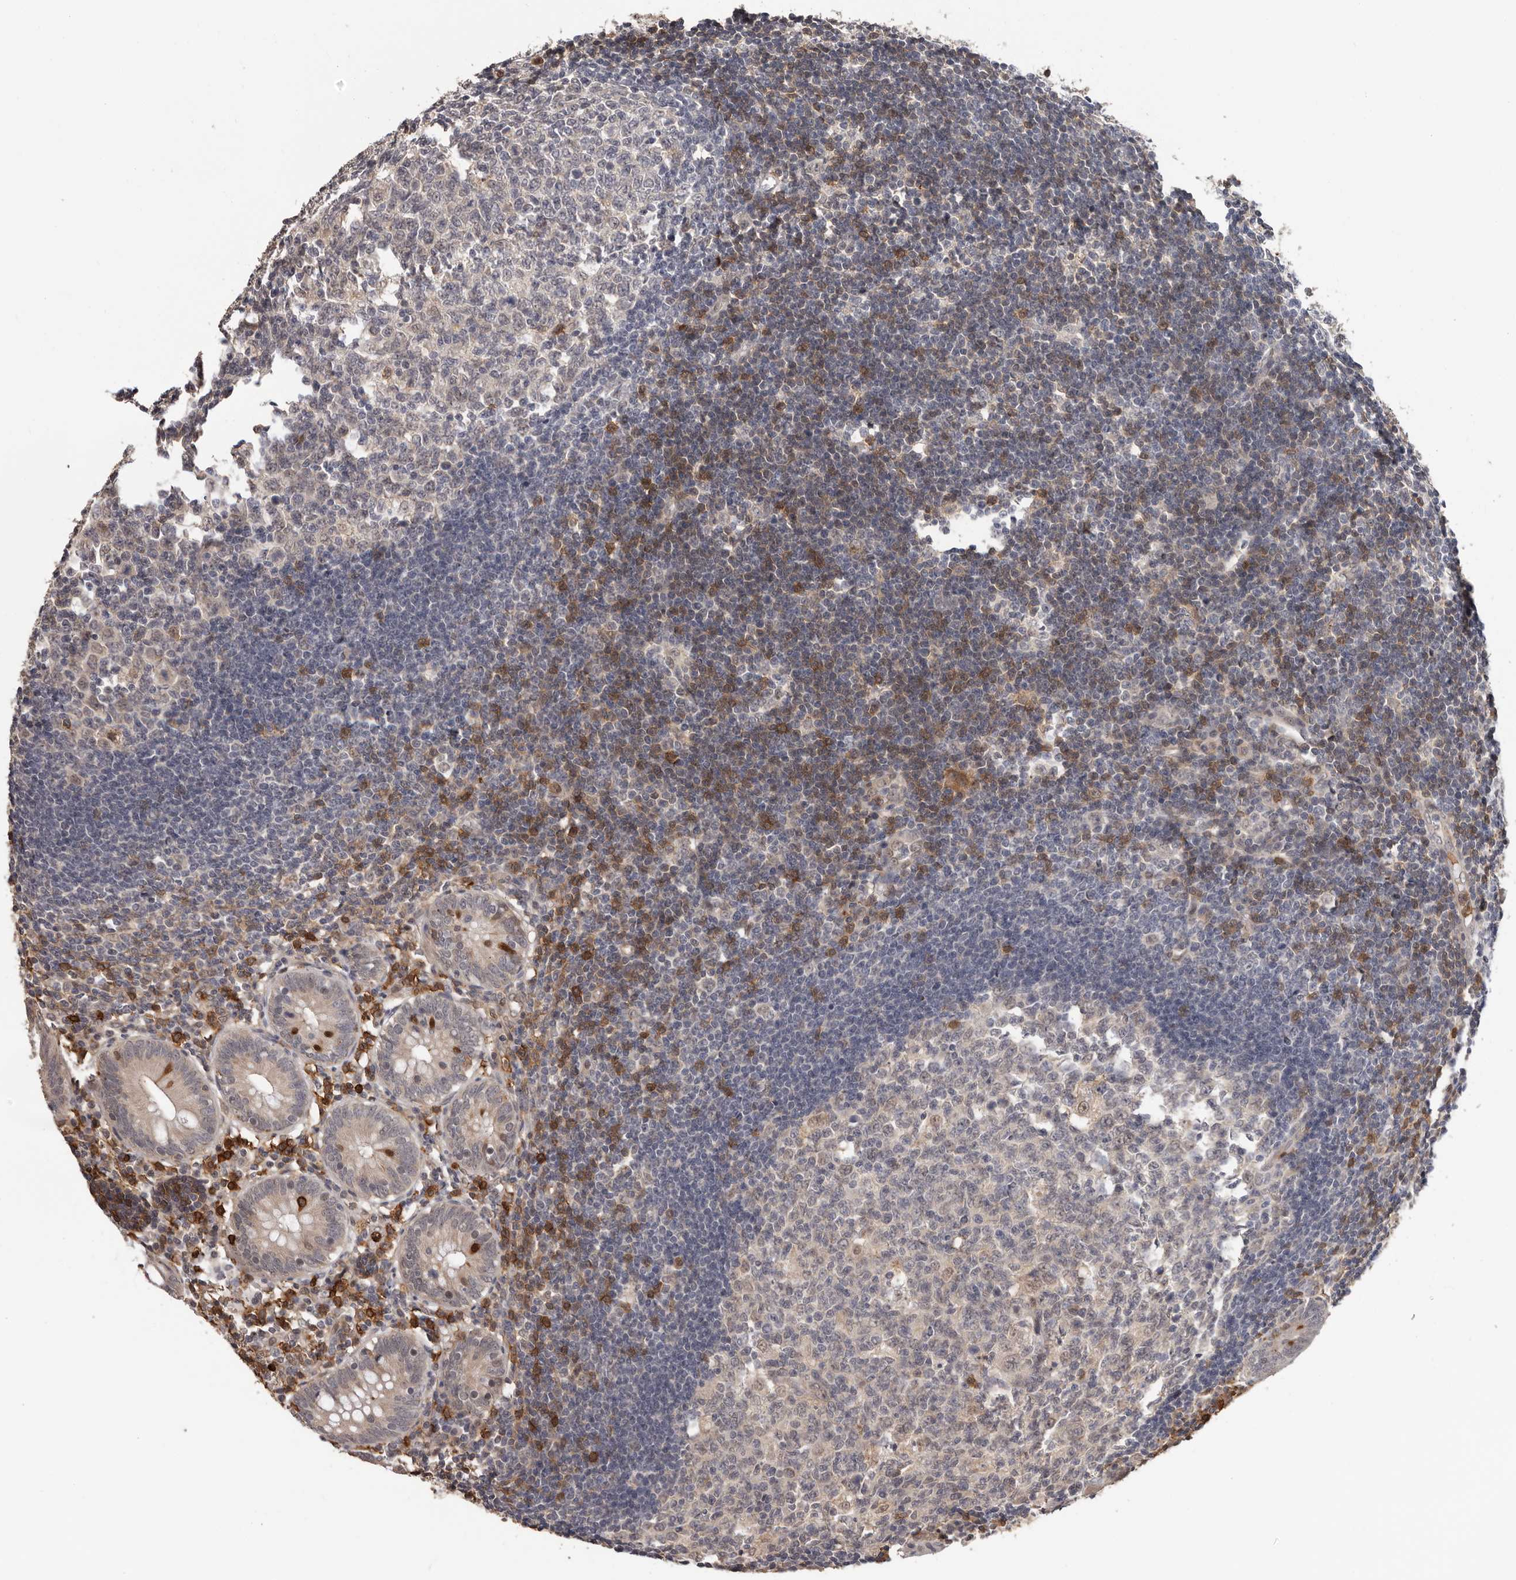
{"staining": {"intensity": "weak", "quantity": "<25%", "location": "cytoplasmic/membranous"}, "tissue": "appendix", "cell_type": "Glandular cells", "image_type": "normal", "snomed": [{"axis": "morphology", "description": "Normal tissue, NOS"}, {"axis": "topography", "description": "Appendix"}], "caption": "High magnification brightfield microscopy of unremarkable appendix stained with DAB (3,3'-diaminobenzidine) (brown) and counterstained with hematoxylin (blue): glandular cells show no significant staining. Nuclei are stained in blue.", "gene": "PRR12", "patient": {"sex": "female", "age": 54}}